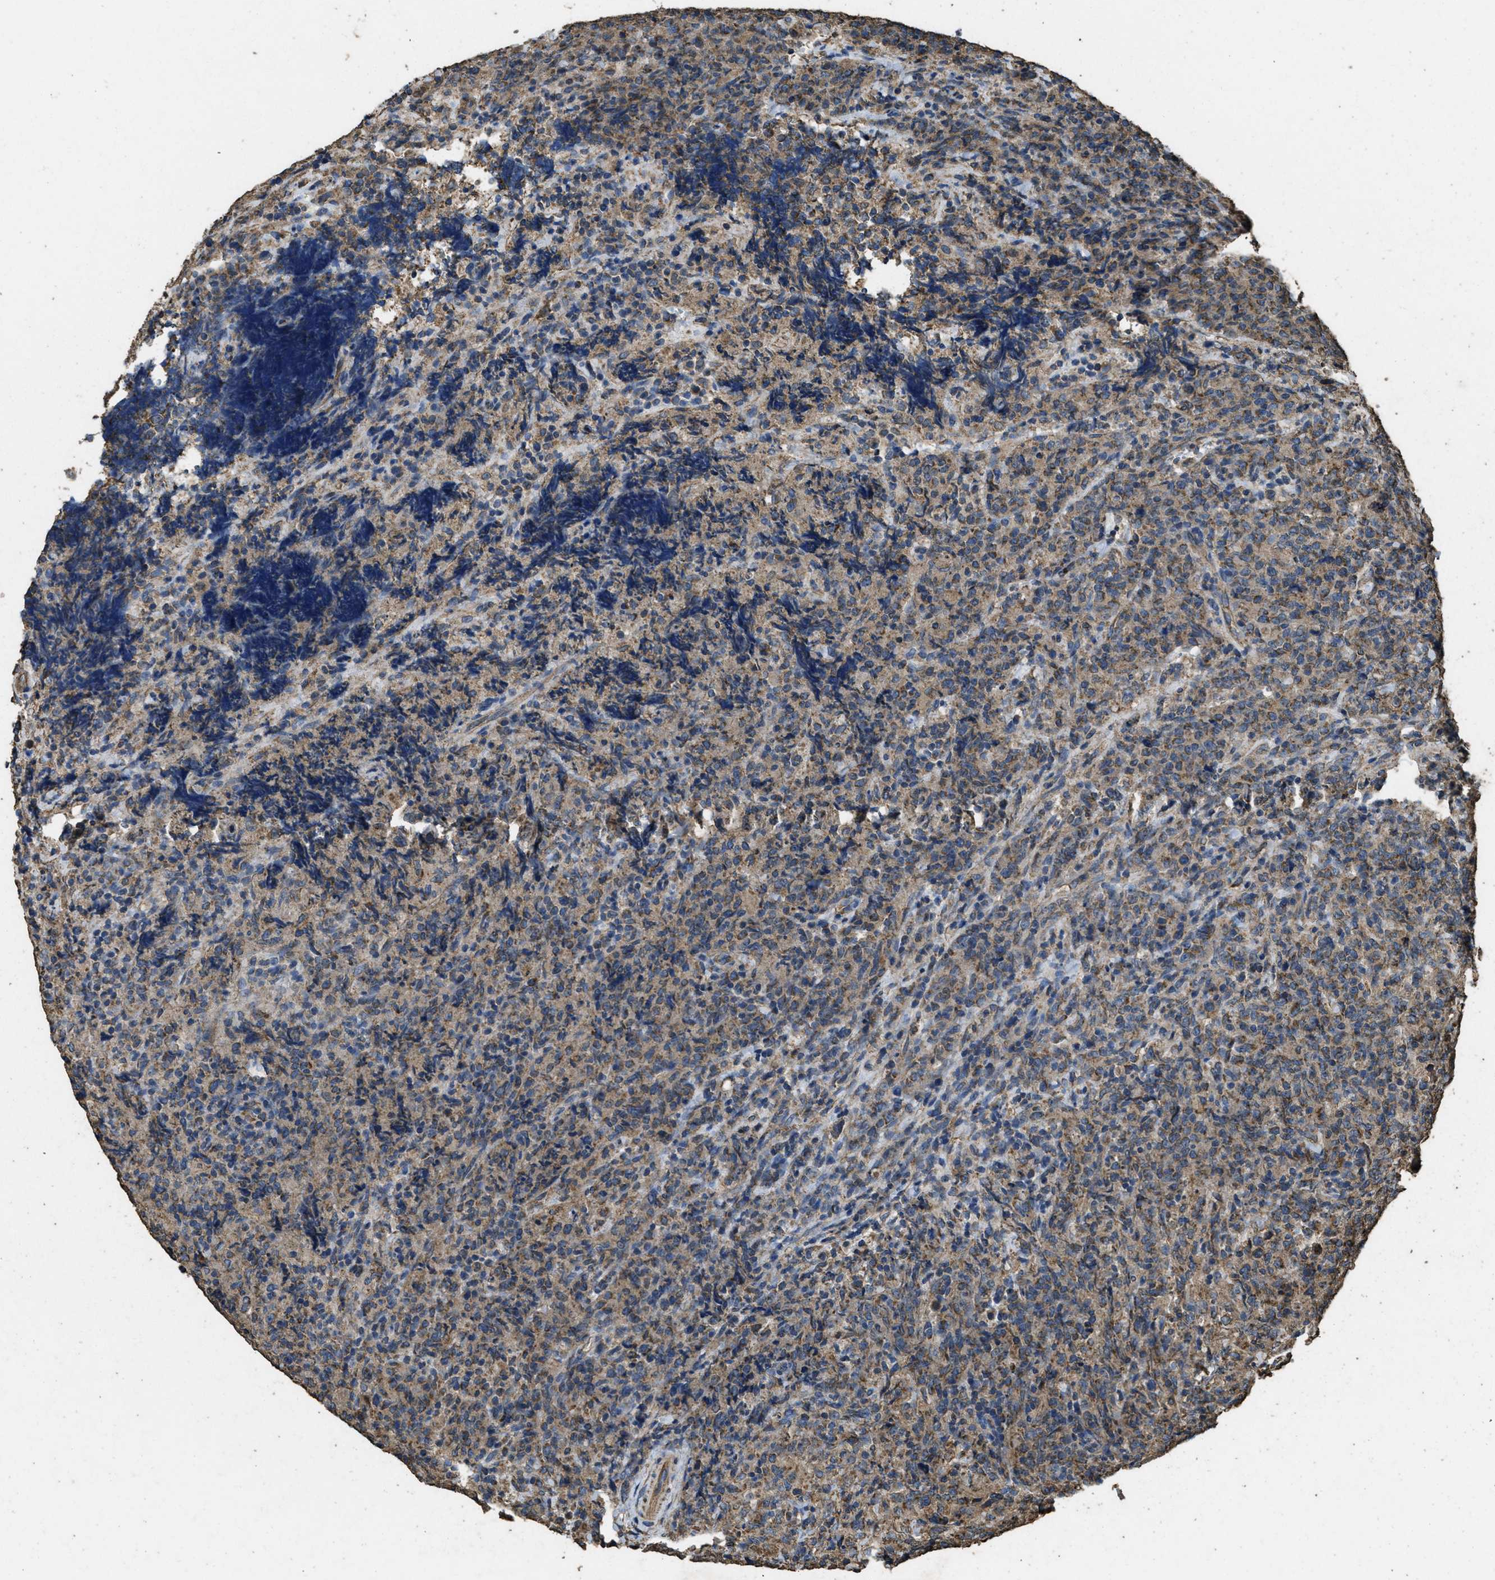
{"staining": {"intensity": "moderate", "quantity": "25%-75%", "location": "cytoplasmic/membranous"}, "tissue": "lymphoma", "cell_type": "Tumor cells", "image_type": "cancer", "snomed": [{"axis": "morphology", "description": "Malignant lymphoma, non-Hodgkin's type, High grade"}, {"axis": "topography", "description": "Tonsil"}], "caption": "Brown immunohistochemical staining in human lymphoma shows moderate cytoplasmic/membranous positivity in about 25%-75% of tumor cells. Immunohistochemistry (ihc) stains the protein of interest in brown and the nuclei are stained blue.", "gene": "CYRIA", "patient": {"sex": "female", "age": 36}}